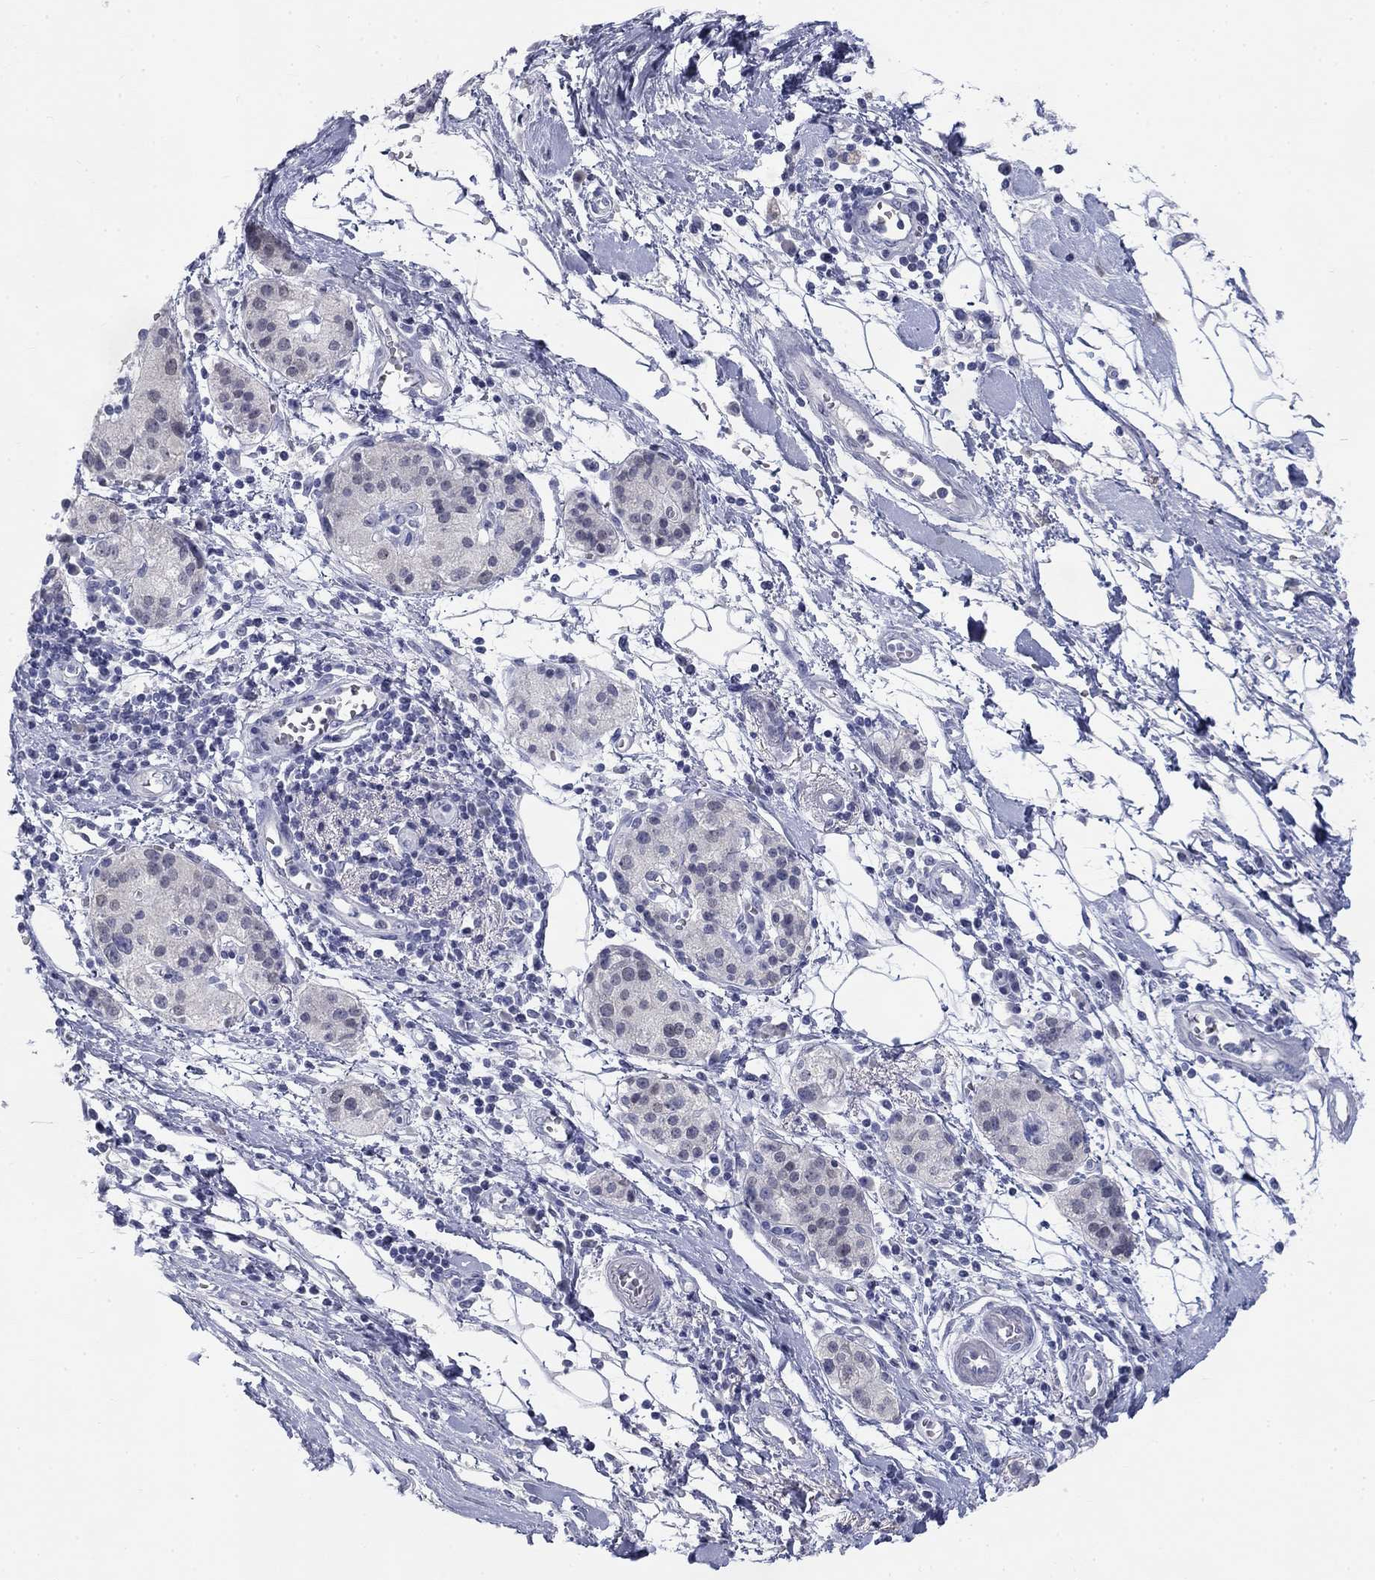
{"staining": {"intensity": "negative", "quantity": "none", "location": "none"}, "tissue": "pancreatic cancer", "cell_type": "Tumor cells", "image_type": "cancer", "snomed": [{"axis": "morphology", "description": "Adenocarcinoma, NOS"}, {"axis": "topography", "description": "Pancreas"}], "caption": "Immunohistochemistry (IHC) image of human pancreatic adenocarcinoma stained for a protein (brown), which shows no expression in tumor cells. (Stains: DAB (3,3'-diaminobenzidine) IHC with hematoxylin counter stain, Microscopy: brightfield microscopy at high magnification).", "gene": "ELAVL4", "patient": {"sex": "male", "age": 72}}